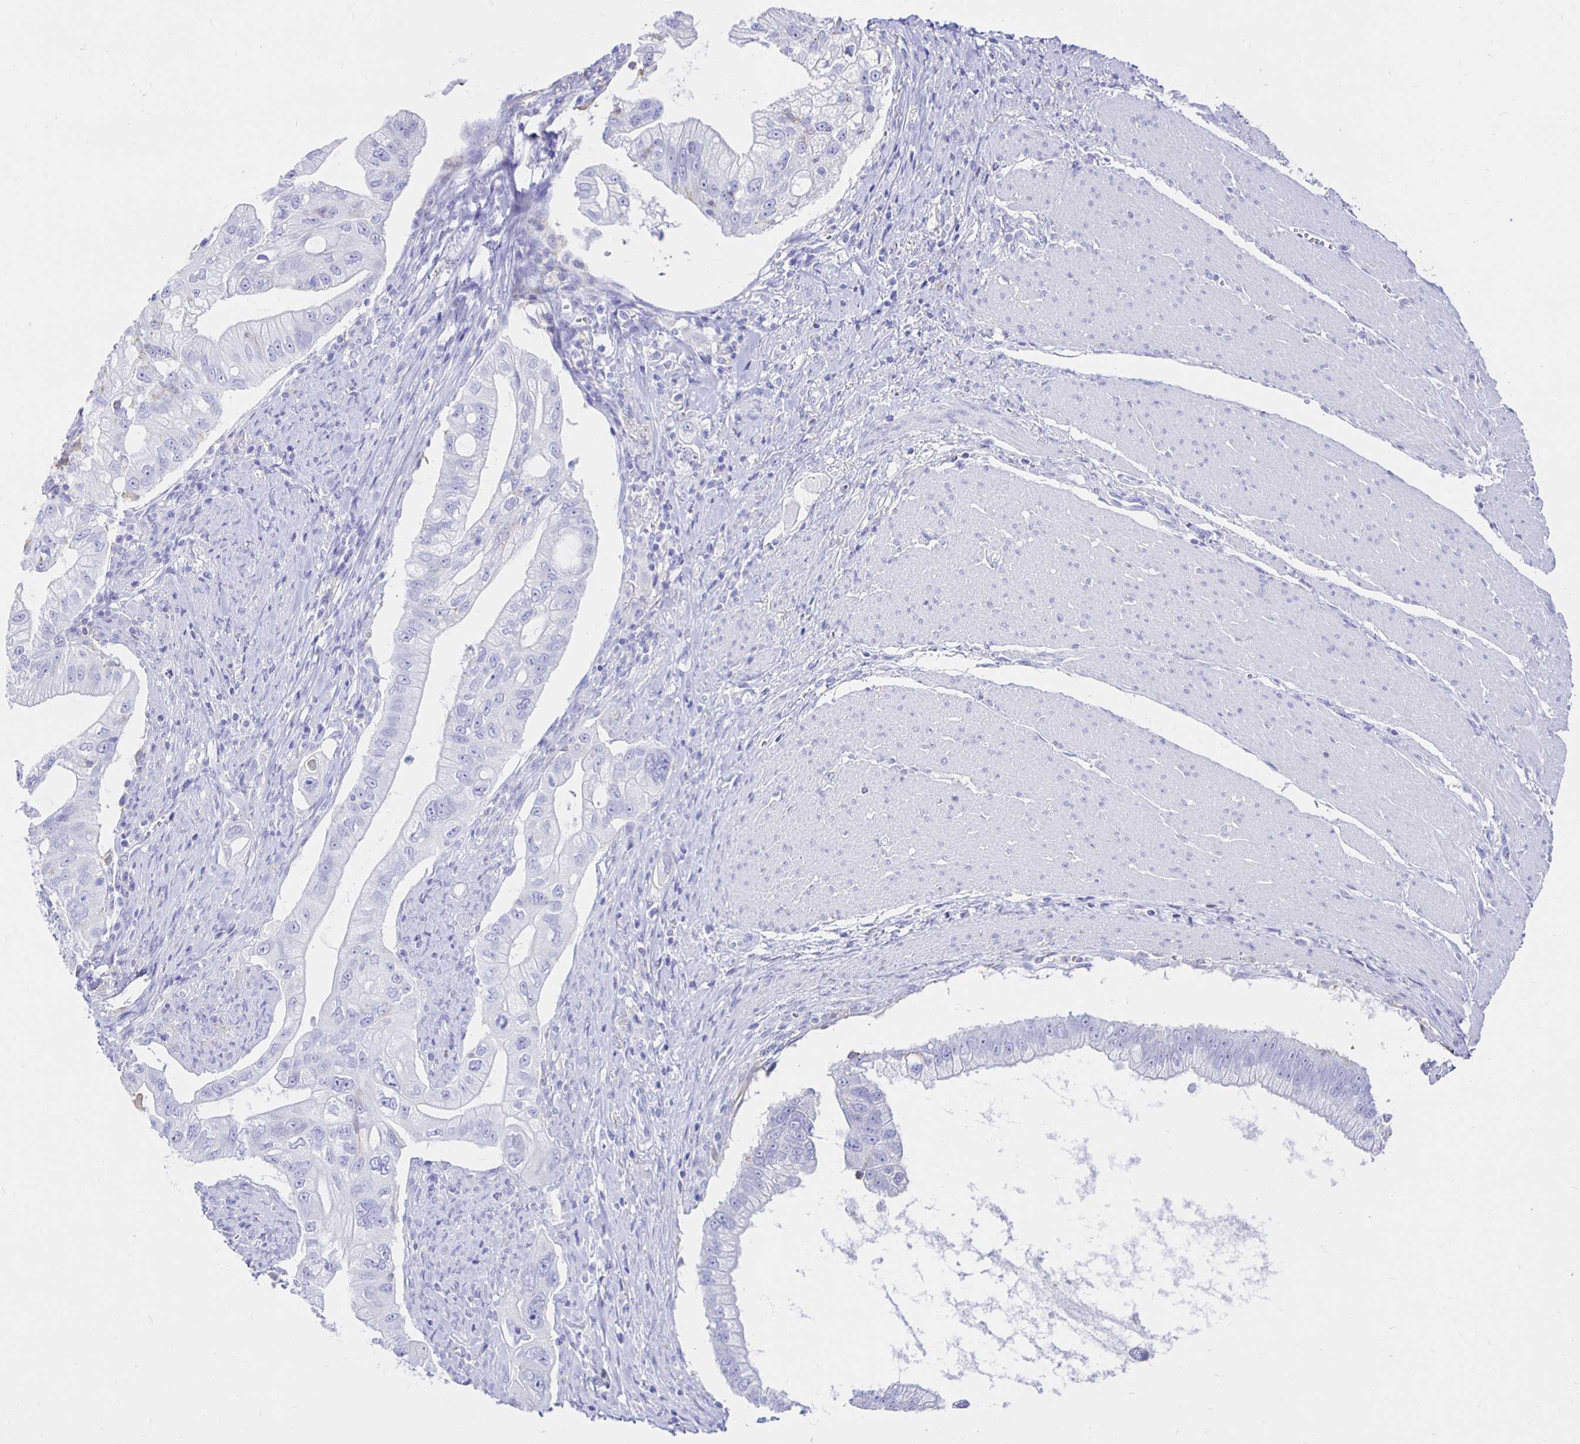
{"staining": {"intensity": "negative", "quantity": "none", "location": "none"}, "tissue": "pancreatic cancer", "cell_type": "Tumor cells", "image_type": "cancer", "snomed": [{"axis": "morphology", "description": "Adenocarcinoma, NOS"}, {"axis": "topography", "description": "Pancreas"}], "caption": "Tumor cells show no significant protein positivity in pancreatic cancer. Nuclei are stained in blue.", "gene": "UMOD", "patient": {"sex": "male", "age": 70}}